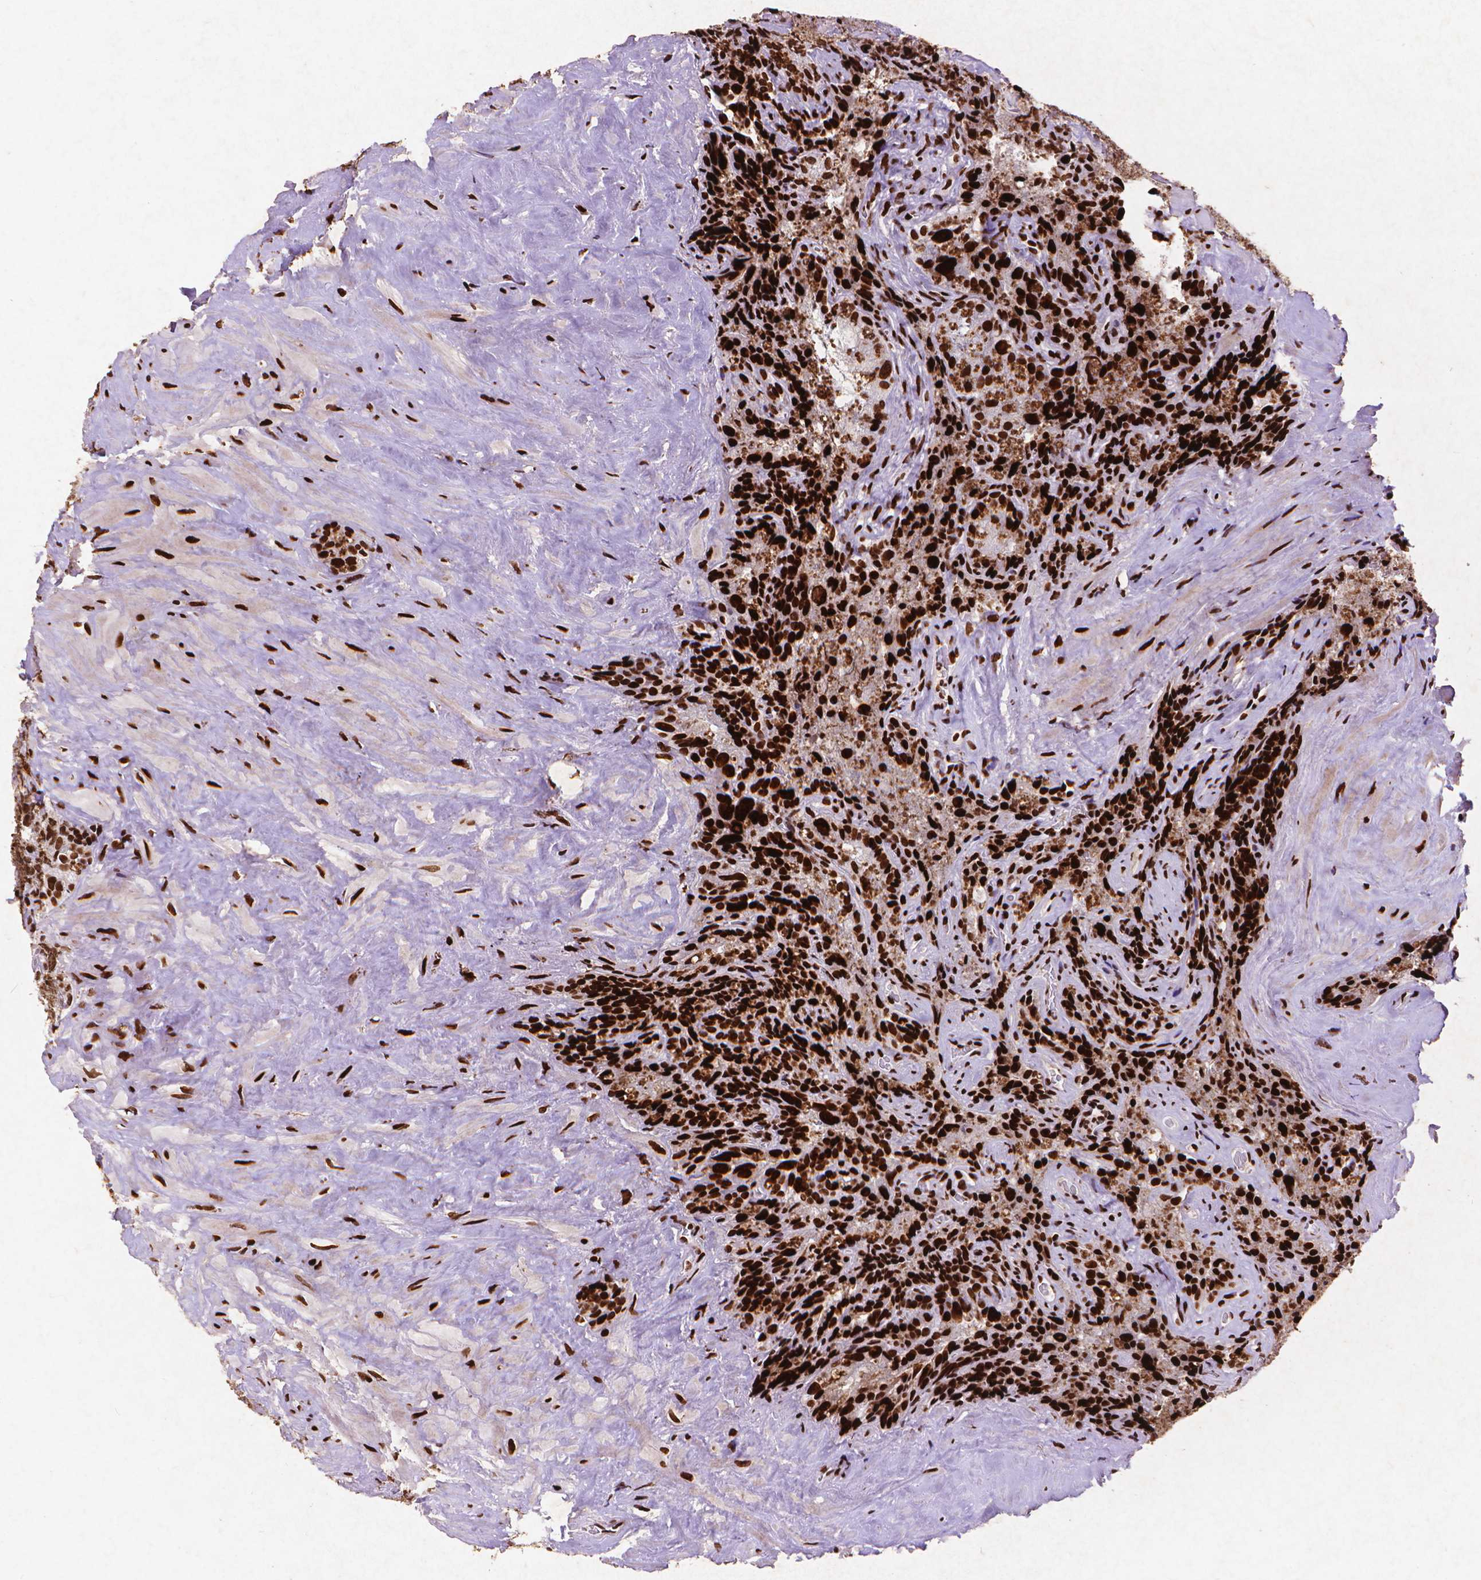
{"staining": {"intensity": "strong", "quantity": ">75%", "location": "cytoplasmic/membranous,nuclear"}, "tissue": "seminal vesicle", "cell_type": "Glandular cells", "image_type": "normal", "snomed": [{"axis": "morphology", "description": "Normal tissue, NOS"}, {"axis": "topography", "description": "Prostate"}, {"axis": "topography", "description": "Seminal veicle"}], "caption": "Immunohistochemical staining of benign seminal vesicle reveals >75% levels of strong cytoplasmic/membranous,nuclear protein positivity in about >75% of glandular cells.", "gene": "CITED2", "patient": {"sex": "male", "age": 71}}